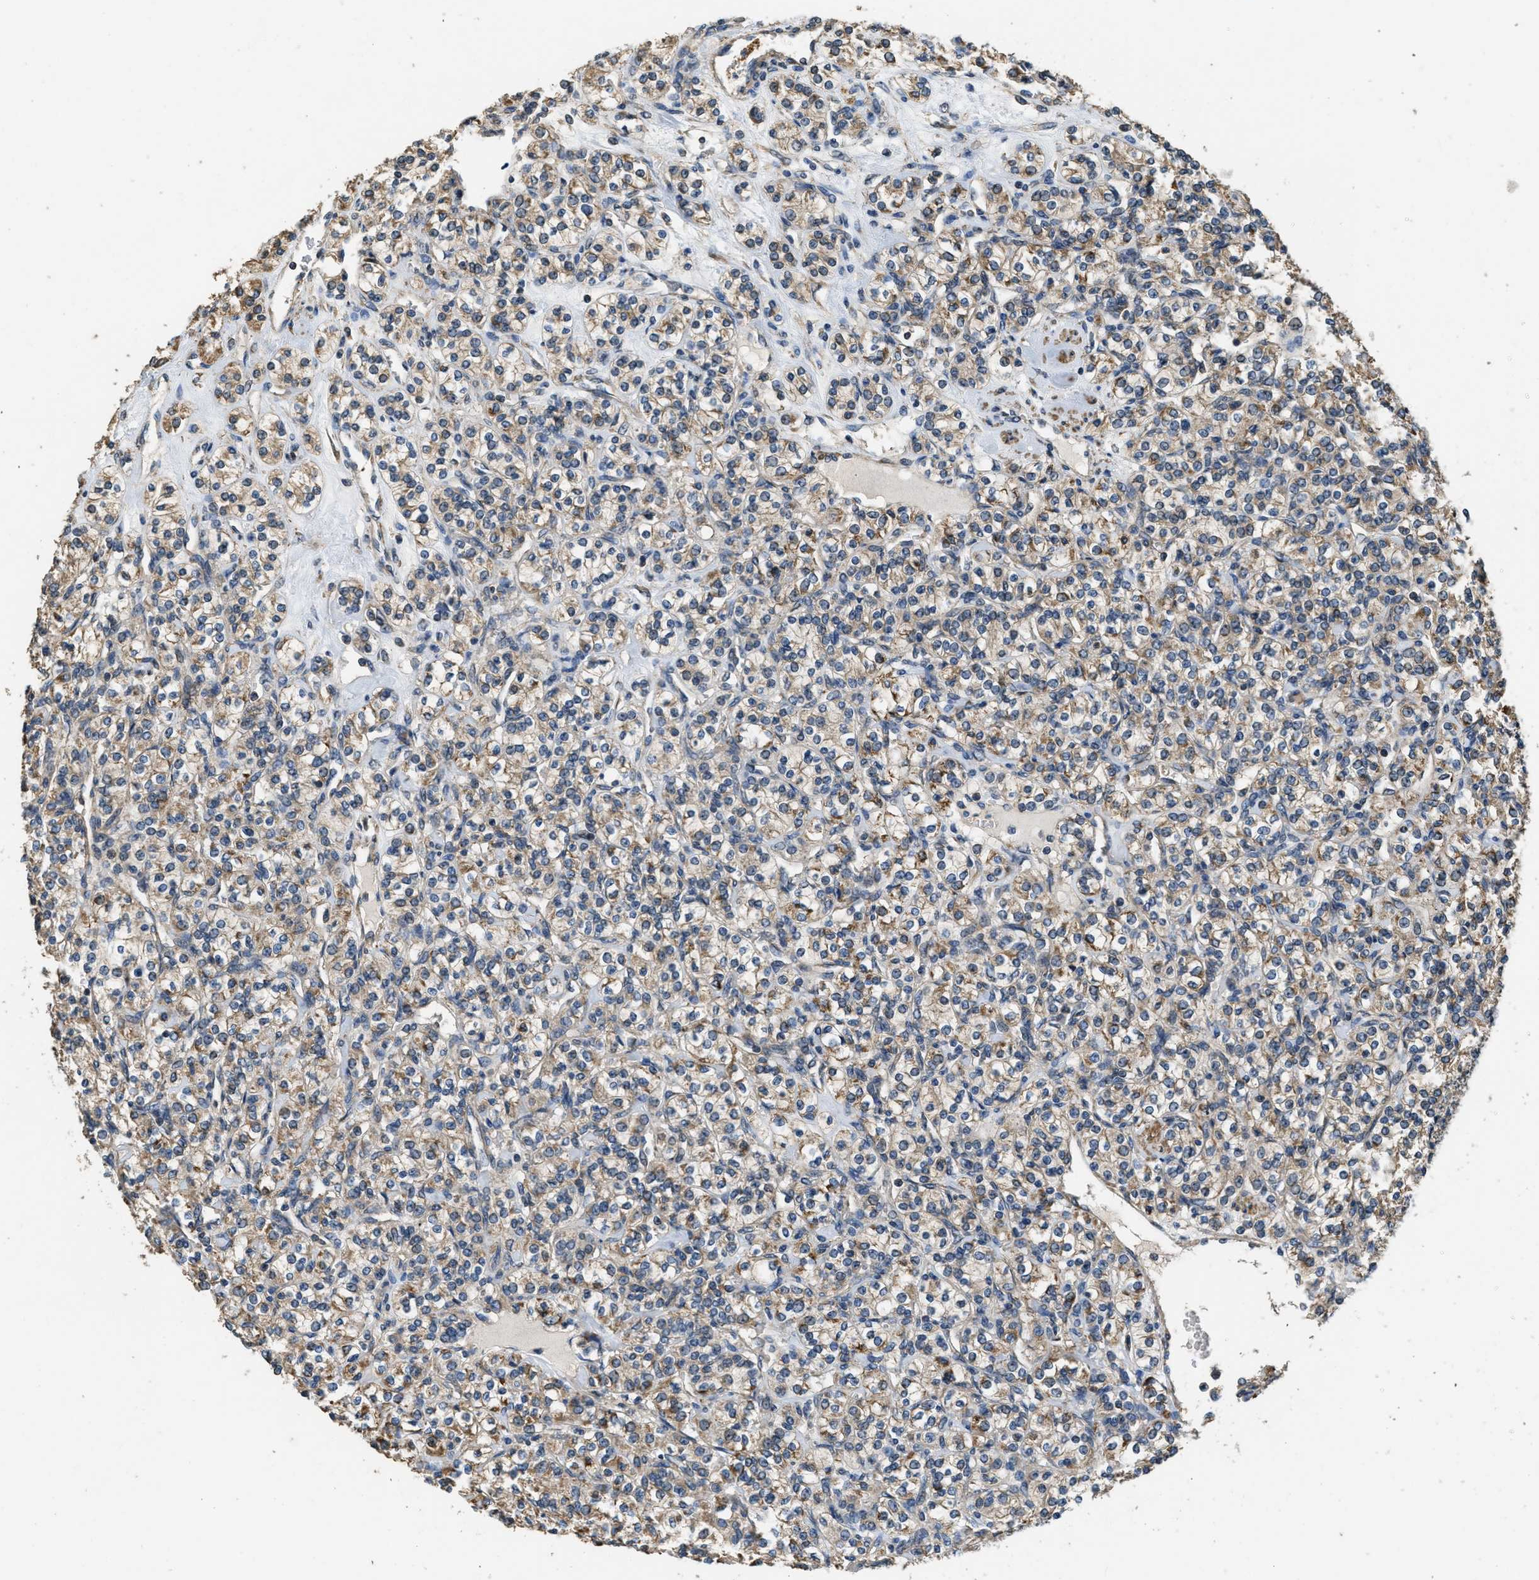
{"staining": {"intensity": "moderate", "quantity": ">75%", "location": "cytoplasmic/membranous"}, "tissue": "renal cancer", "cell_type": "Tumor cells", "image_type": "cancer", "snomed": [{"axis": "morphology", "description": "Adenocarcinoma, NOS"}, {"axis": "topography", "description": "Kidney"}], "caption": "IHC of human renal adenocarcinoma demonstrates medium levels of moderate cytoplasmic/membranous positivity in approximately >75% of tumor cells. The staining was performed using DAB (3,3'-diaminobenzidine), with brown indicating positive protein expression. Nuclei are stained blue with hematoxylin.", "gene": "THBS2", "patient": {"sex": "male", "age": 77}}